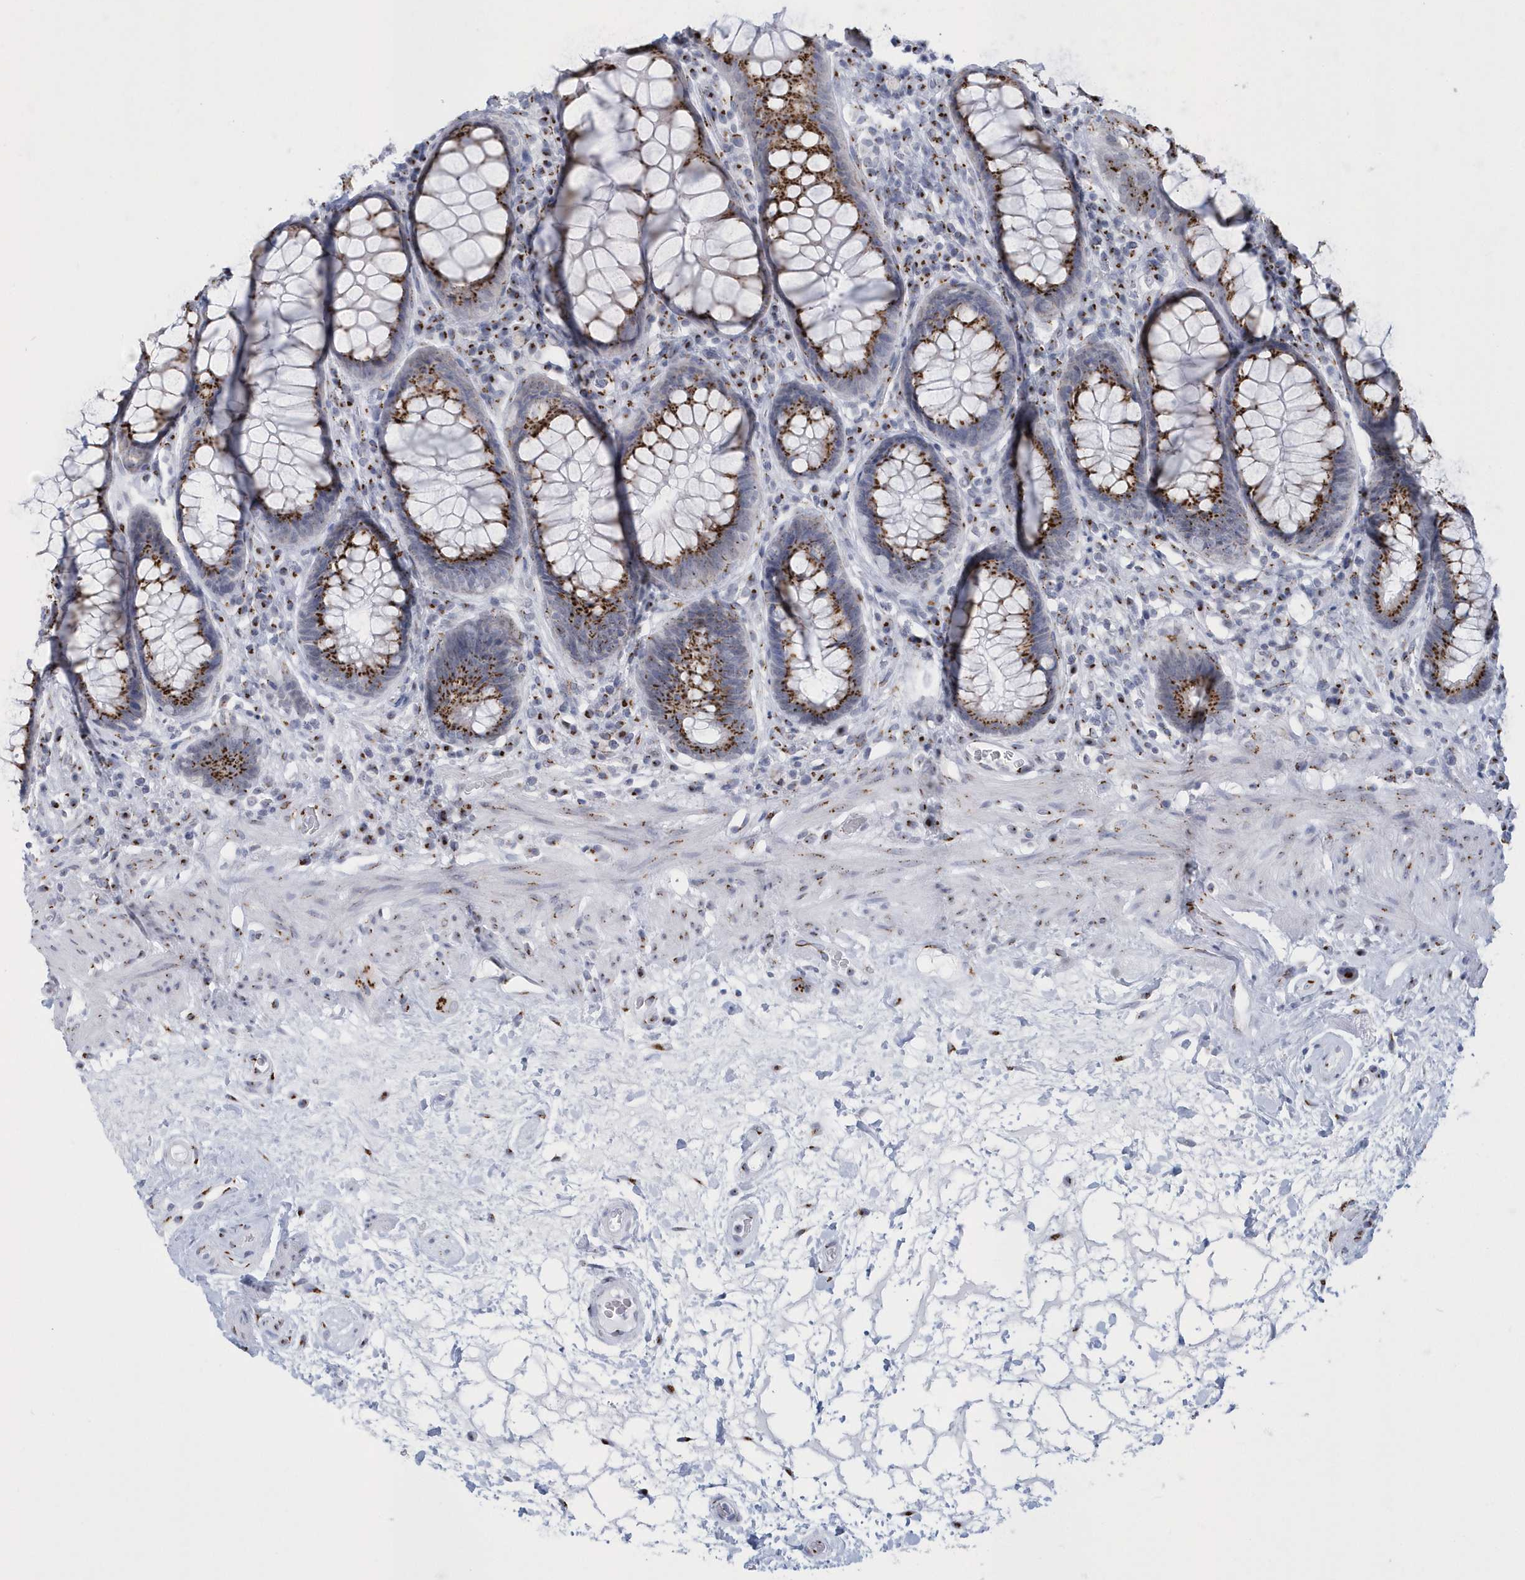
{"staining": {"intensity": "moderate", "quantity": ">75%", "location": "cytoplasmic/membranous"}, "tissue": "rectum", "cell_type": "Glandular cells", "image_type": "normal", "snomed": [{"axis": "morphology", "description": "Normal tissue, NOS"}, {"axis": "topography", "description": "Rectum"}], "caption": "A brown stain labels moderate cytoplasmic/membranous expression of a protein in glandular cells of unremarkable rectum.", "gene": "SLX9", "patient": {"sex": "male", "age": 64}}